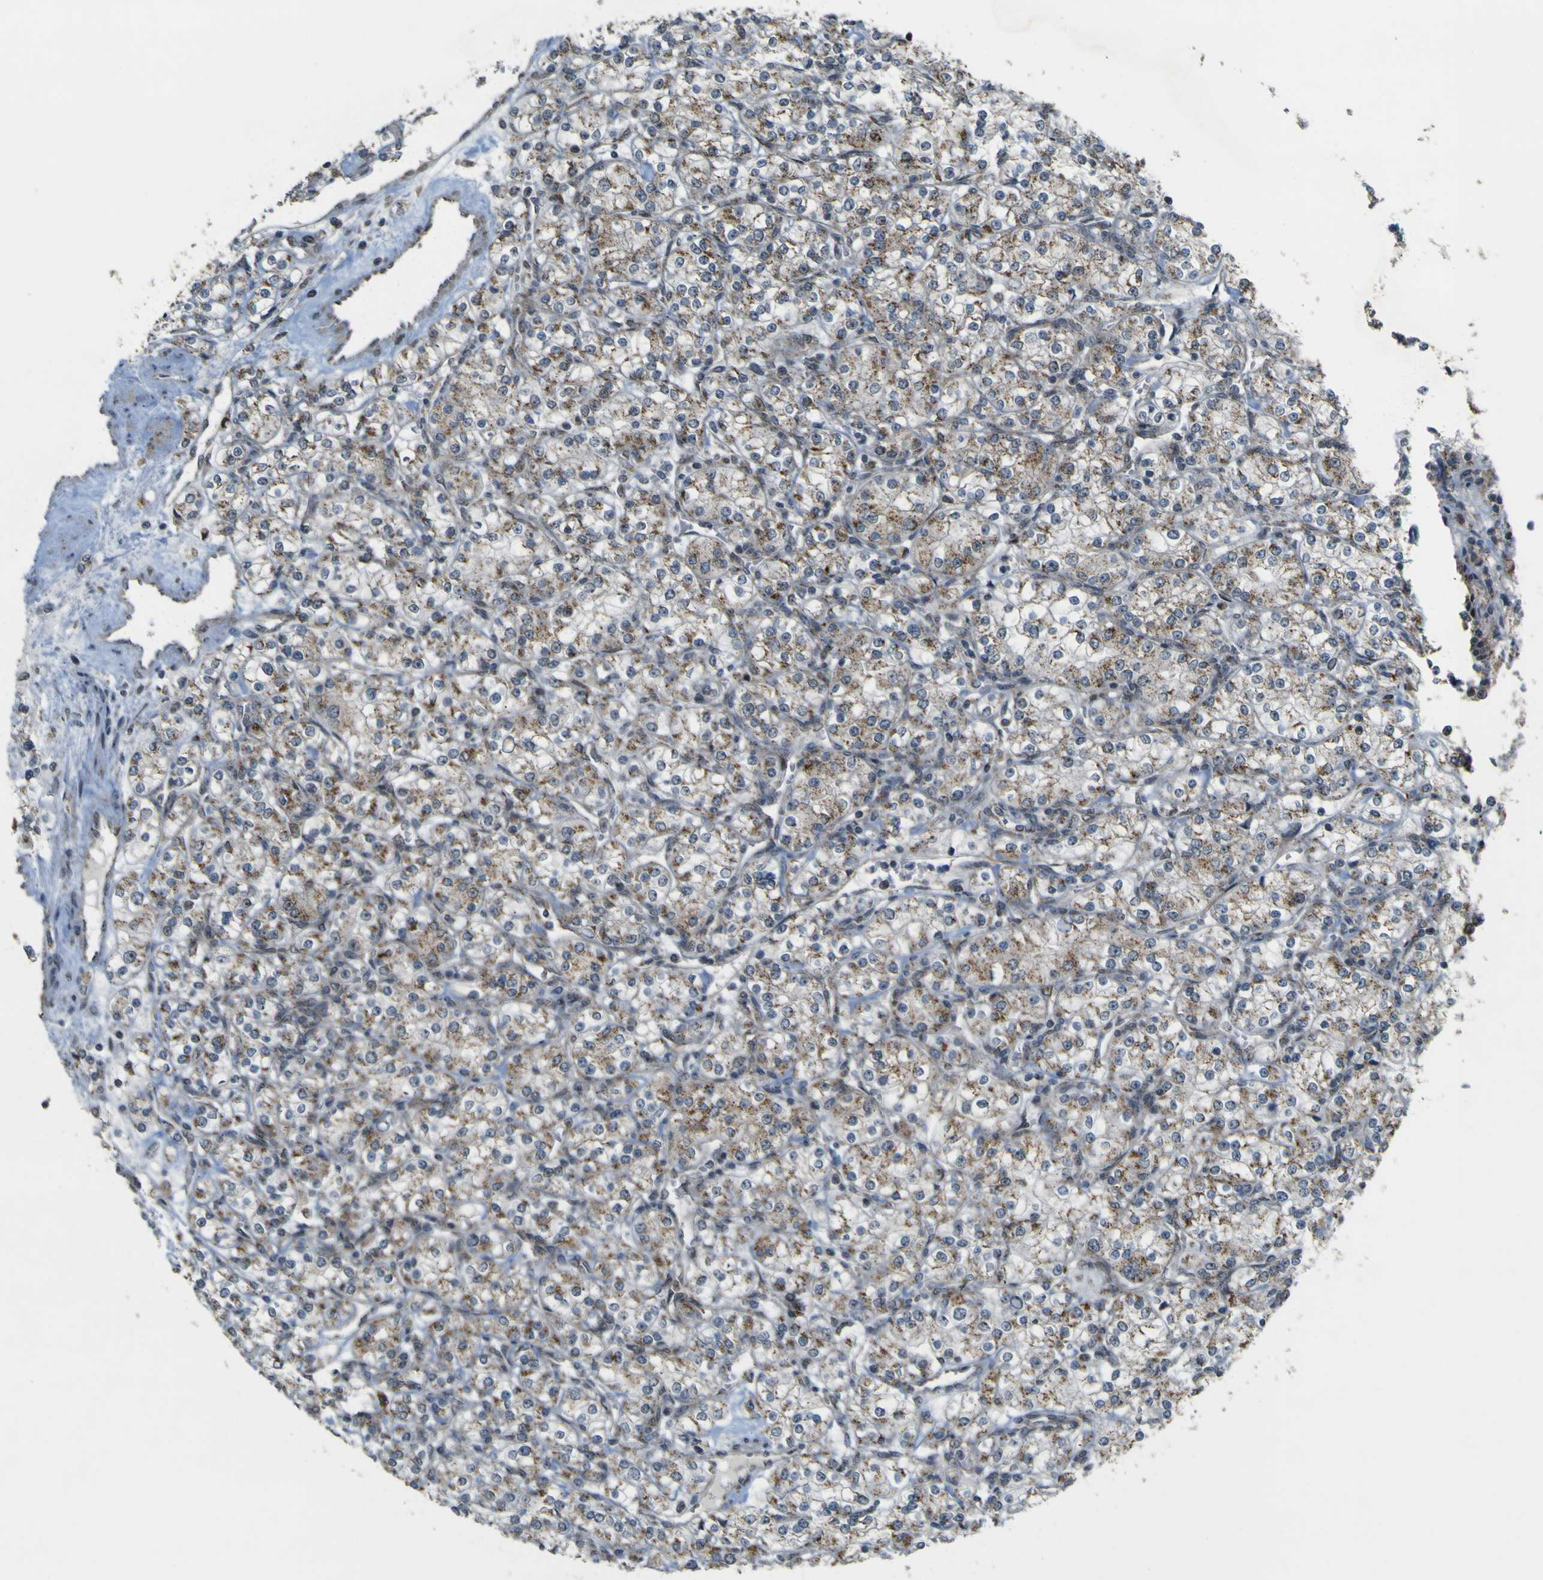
{"staining": {"intensity": "moderate", "quantity": ">75%", "location": "cytoplasmic/membranous"}, "tissue": "renal cancer", "cell_type": "Tumor cells", "image_type": "cancer", "snomed": [{"axis": "morphology", "description": "Adenocarcinoma, NOS"}, {"axis": "topography", "description": "Kidney"}], "caption": "A brown stain highlights moderate cytoplasmic/membranous staining of a protein in adenocarcinoma (renal) tumor cells.", "gene": "ACBD5", "patient": {"sex": "male", "age": 77}}